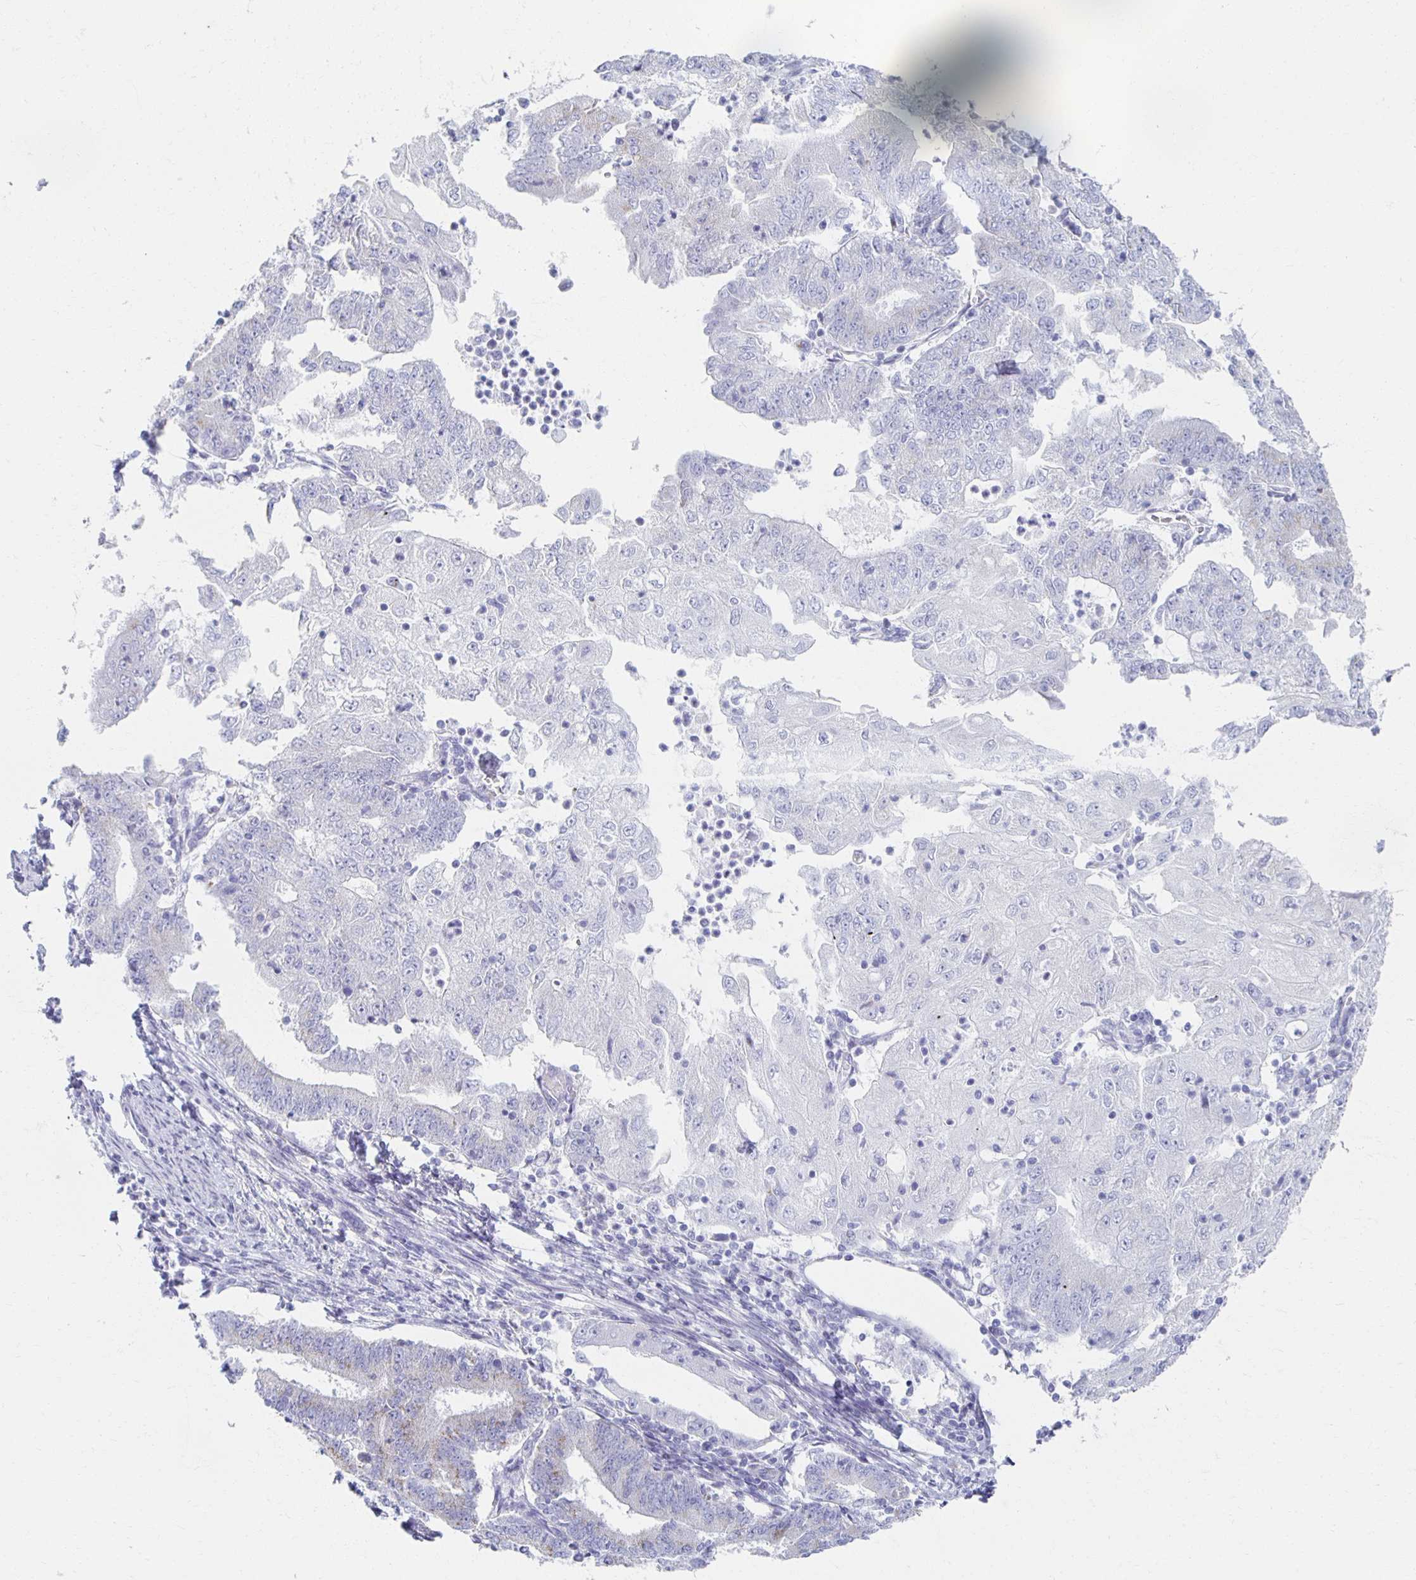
{"staining": {"intensity": "negative", "quantity": "none", "location": "none"}, "tissue": "endometrial cancer", "cell_type": "Tumor cells", "image_type": "cancer", "snomed": [{"axis": "morphology", "description": "Adenocarcinoma, NOS"}, {"axis": "topography", "description": "Endometrium"}], "caption": "This is an immunohistochemistry (IHC) micrograph of endometrial adenocarcinoma. There is no positivity in tumor cells.", "gene": "TEX44", "patient": {"sex": "female", "age": 70}}